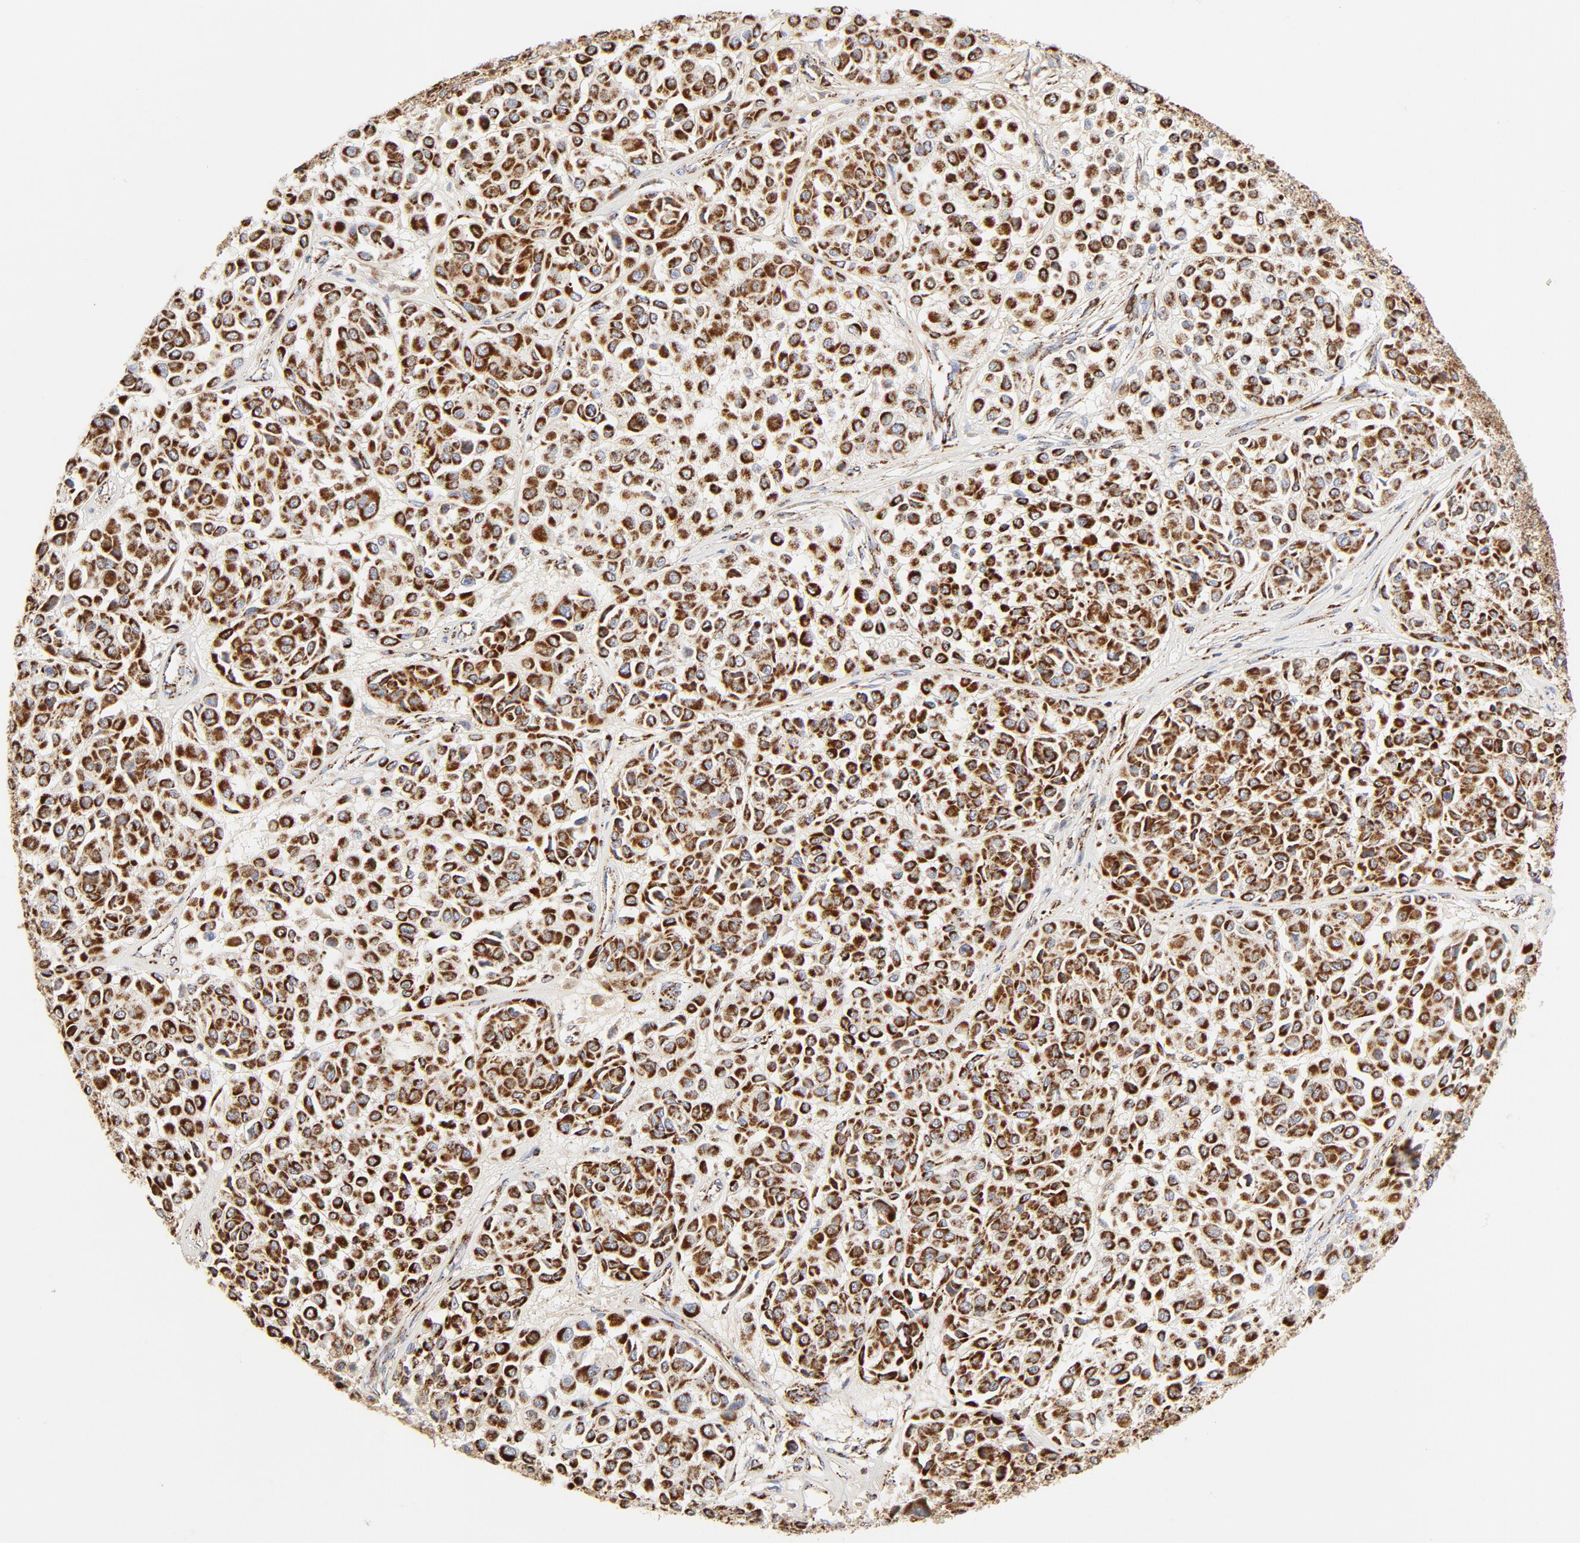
{"staining": {"intensity": "strong", "quantity": ">75%", "location": "cytoplasmic/membranous"}, "tissue": "melanoma", "cell_type": "Tumor cells", "image_type": "cancer", "snomed": [{"axis": "morphology", "description": "Malignant melanoma, Metastatic site"}, {"axis": "topography", "description": "Soft tissue"}], "caption": "Human melanoma stained with a protein marker demonstrates strong staining in tumor cells.", "gene": "PCNX4", "patient": {"sex": "male", "age": 41}}